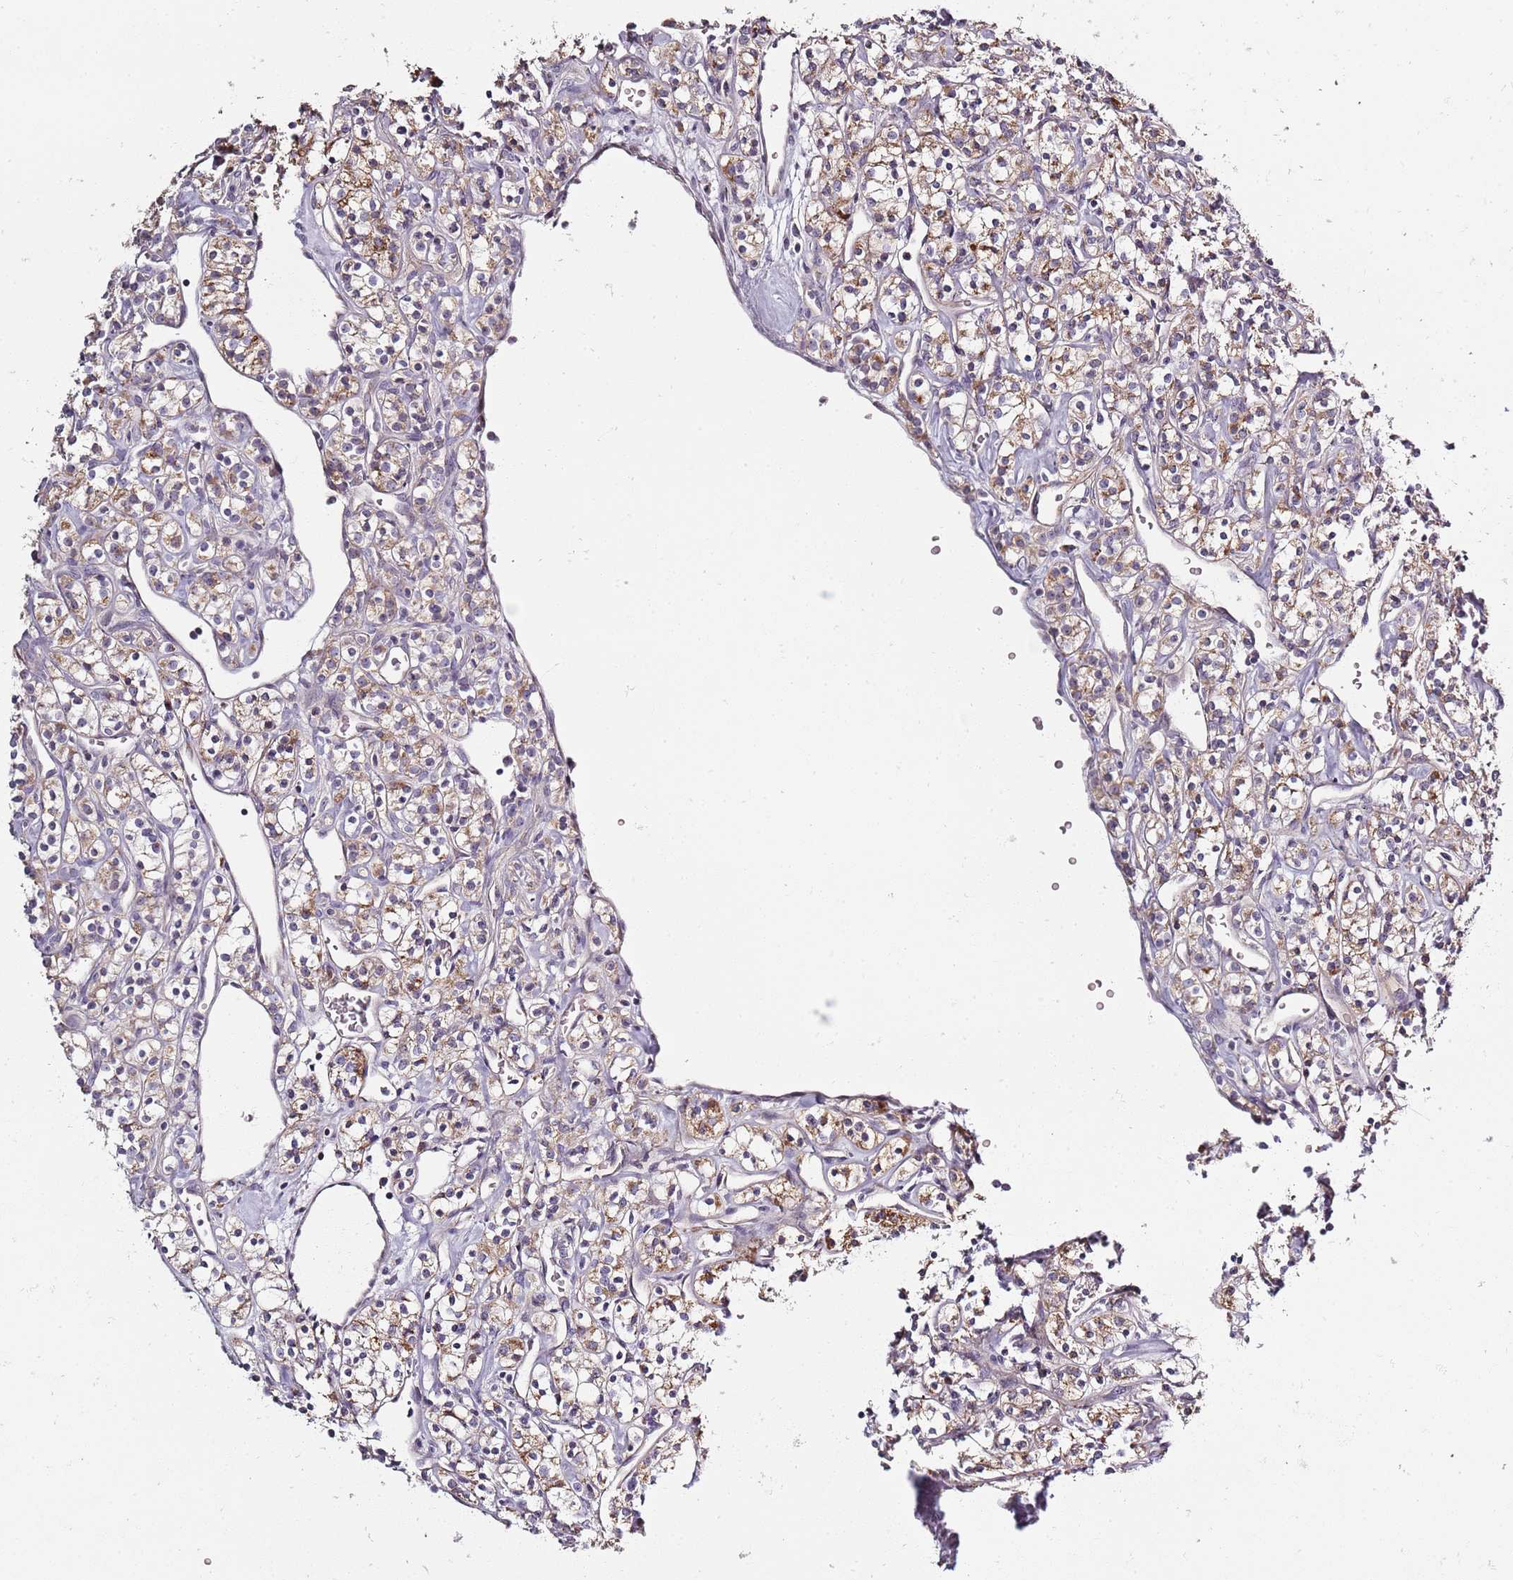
{"staining": {"intensity": "moderate", "quantity": ">75%", "location": "cytoplasmic/membranous"}, "tissue": "renal cancer", "cell_type": "Tumor cells", "image_type": "cancer", "snomed": [{"axis": "morphology", "description": "Adenocarcinoma, NOS"}, {"axis": "topography", "description": "Kidney"}], "caption": "Immunohistochemistry (IHC) staining of renal cancer (adenocarcinoma), which displays medium levels of moderate cytoplasmic/membranous positivity in about >75% of tumor cells indicating moderate cytoplasmic/membranous protein positivity. The staining was performed using DAB (brown) for protein detection and nuclei were counterstained in hematoxylin (blue).", "gene": "SYNGR3", "patient": {"sex": "male", "age": 77}}